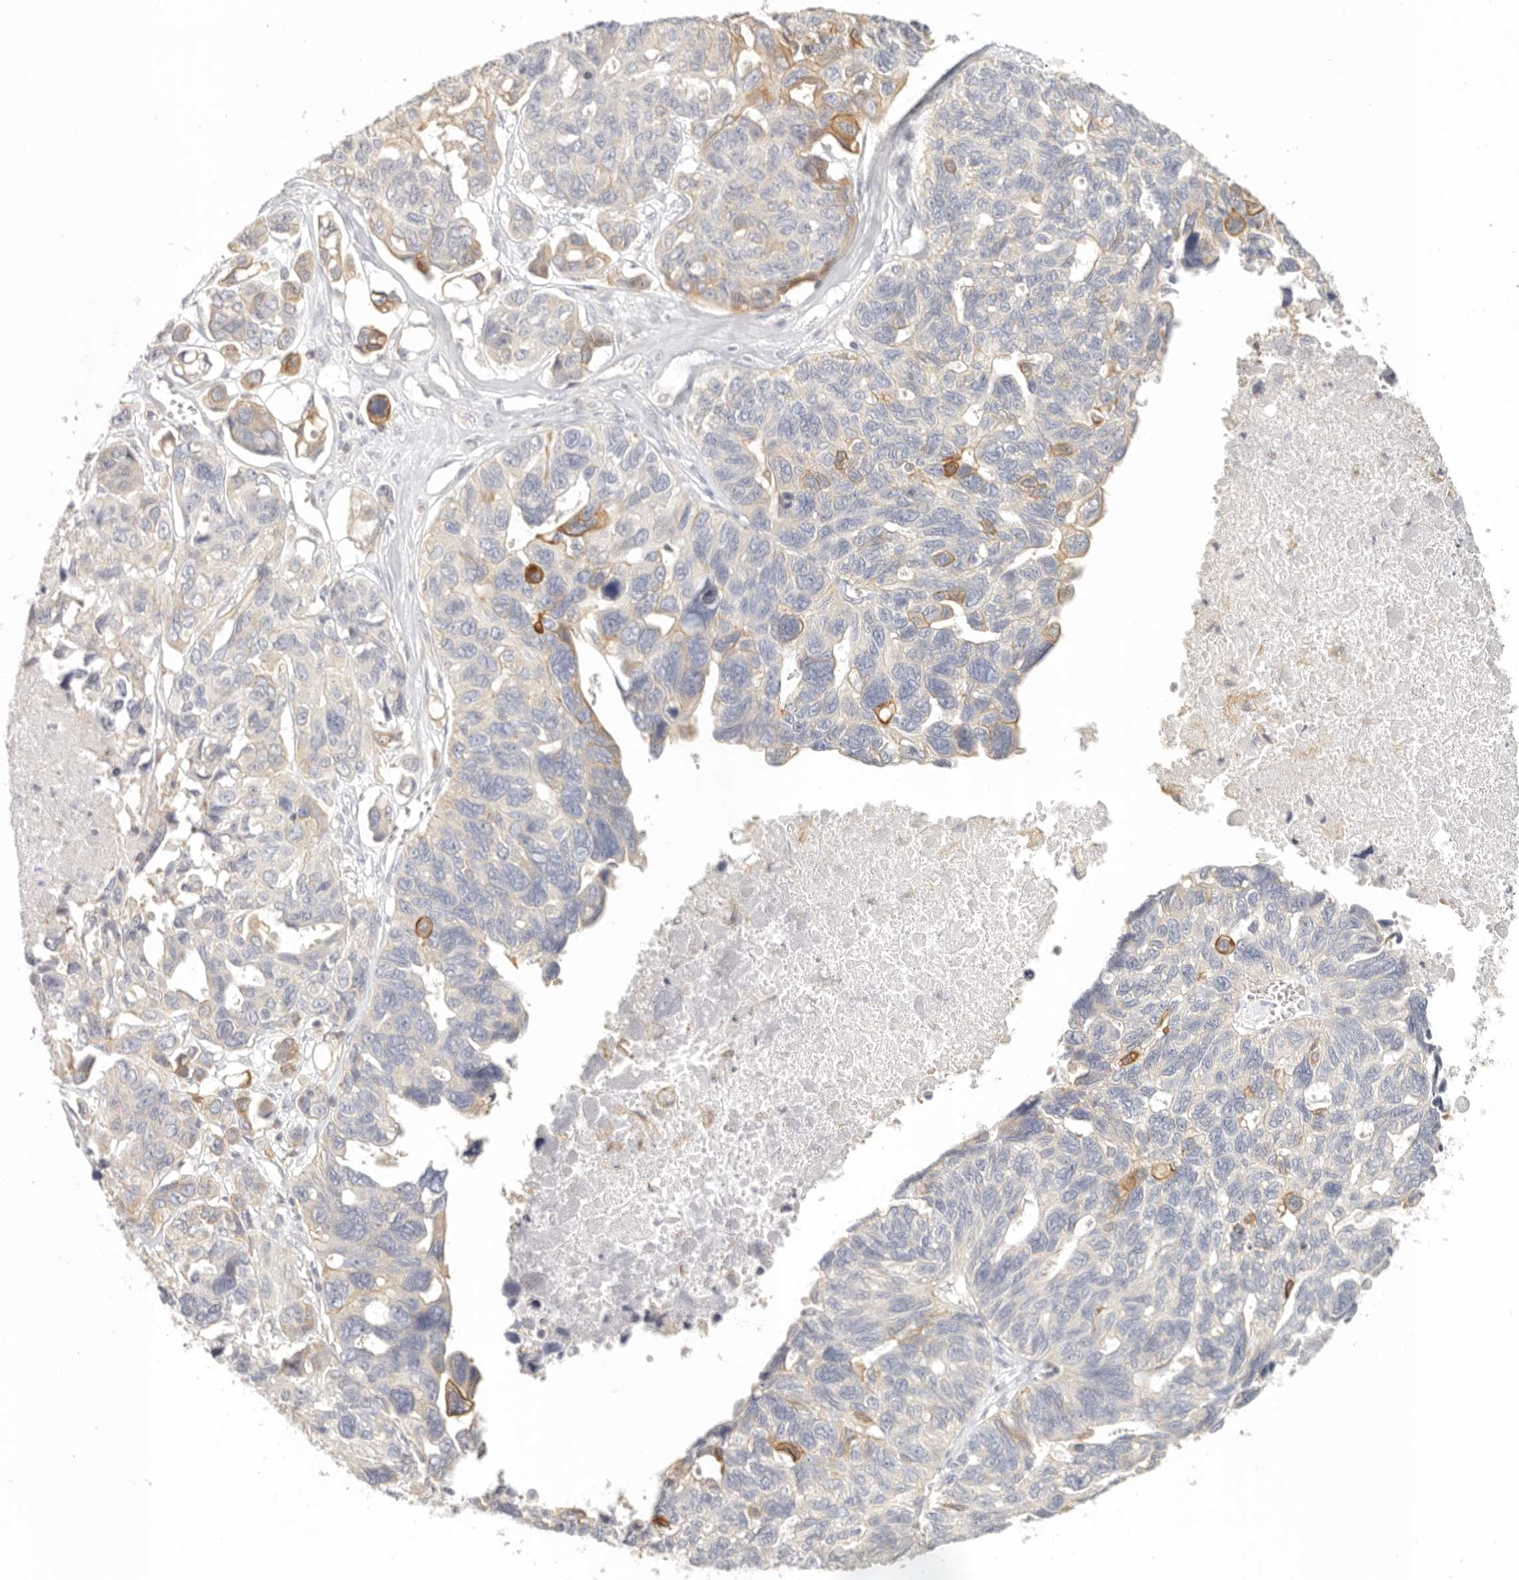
{"staining": {"intensity": "moderate", "quantity": "<25%", "location": "cytoplasmic/membranous"}, "tissue": "ovarian cancer", "cell_type": "Tumor cells", "image_type": "cancer", "snomed": [{"axis": "morphology", "description": "Cystadenocarcinoma, serous, NOS"}, {"axis": "topography", "description": "Ovary"}], "caption": "DAB (3,3'-diaminobenzidine) immunohistochemical staining of ovarian cancer demonstrates moderate cytoplasmic/membranous protein expression in about <25% of tumor cells. (Brightfield microscopy of DAB IHC at high magnification).", "gene": "ANXA9", "patient": {"sex": "female", "age": 79}}